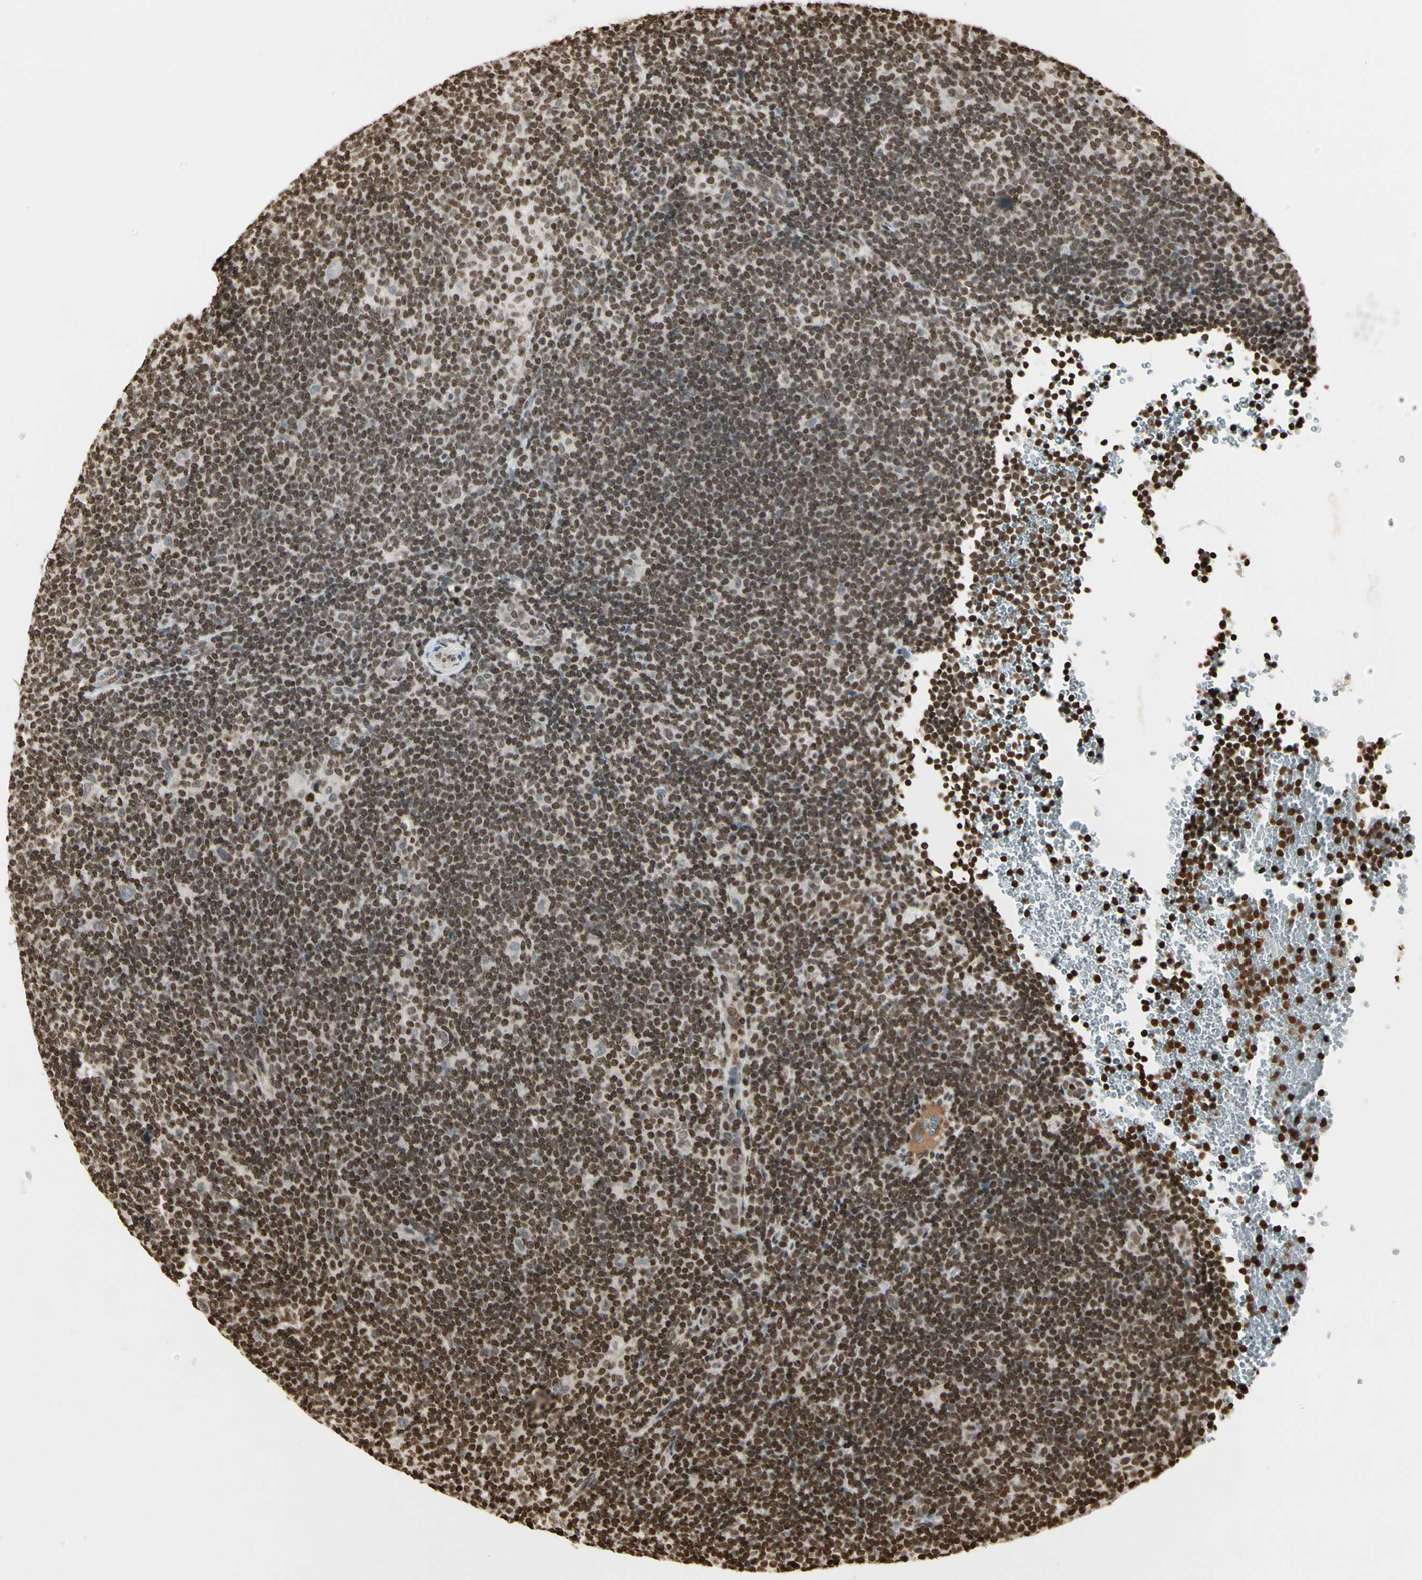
{"staining": {"intensity": "weak", "quantity": ">75%", "location": "nuclear"}, "tissue": "lymphoma", "cell_type": "Tumor cells", "image_type": "cancer", "snomed": [{"axis": "morphology", "description": "Hodgkin's disease, NOS"}, {"axis": "topography", "description": "Lymph node"}], "caption": "Protein expression analysis of human Hodgkin's disease reveals weak nuclear staining in about >75% of tumor cells.", "gene": "RORA", "patient": {"sex": "female", "age": 57}}